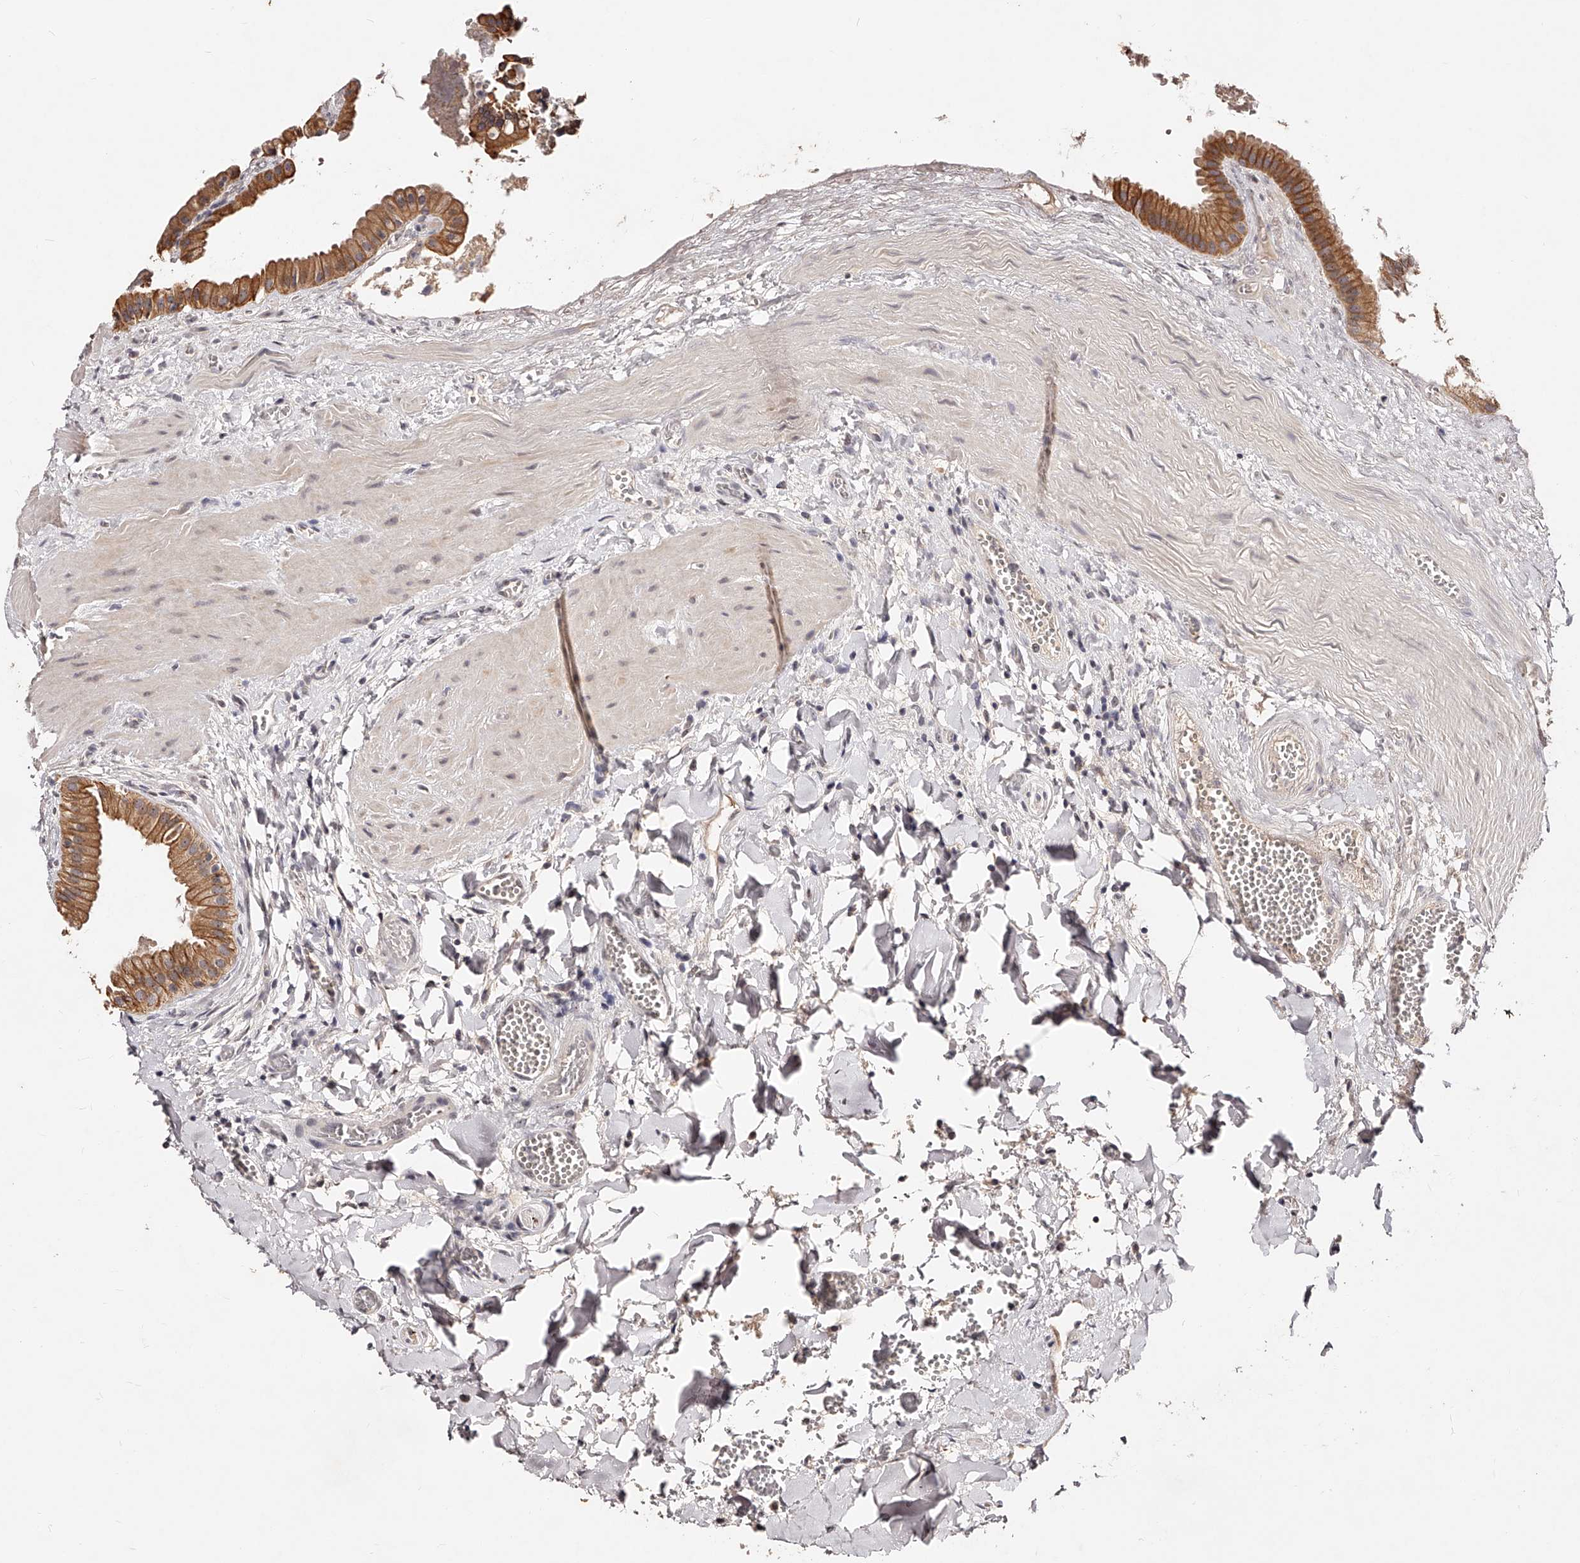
{"staining": {"intensity": "moderate", "quantity": ">75%", "location": "cytoplasmic/membranous"}, "tissue": "gallbladder", "cell_type": "Glandular cells", "image_type": "normal", "snomed": [{"axis": "morphology", "description": "Normal tissue, NOS"}, {"axis": "topography", "description": "Gallbladder"}], "caption": "Human gallbladder stained with a brown dye exhibits moderate cytoplasmic/membranous positive staining in approximately >75% of glandular cells.", "gene": "PHACTR1", "patient": {"sex": "male", "age": 55}}